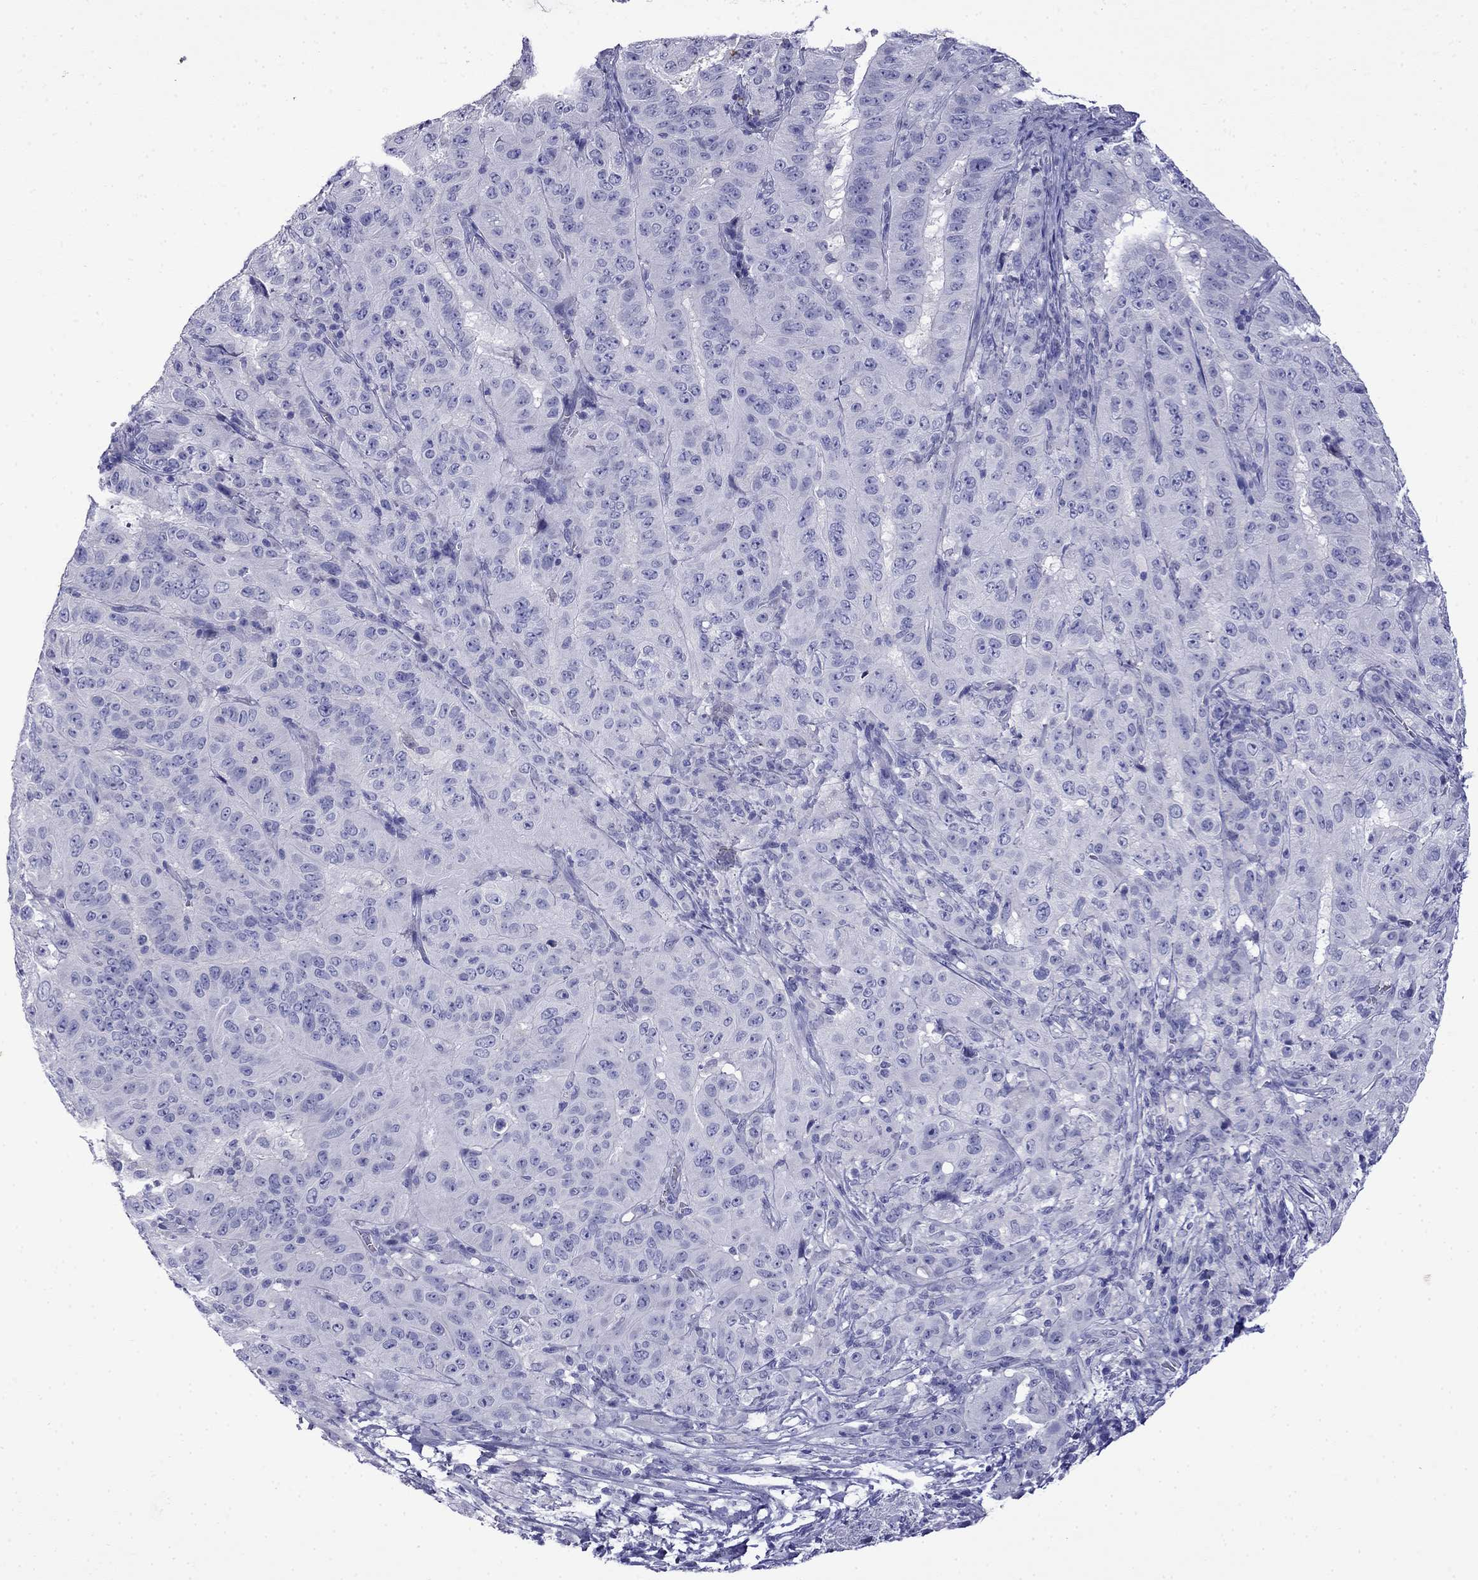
{"staining": {"intensity": "negative", "quantity": "none", "location": "none"}, "tissue": "pancreatic cancer", "cell_type": "Tumor cells", "image_type": "cancer", "snomed": [{"axis": "morphology", "description": "Adenocarcinoma, NOS"}, {"axis": "topography", "description": "Pancreas"}], "caption": "Tumor cells are negative for brown protein staining in adenocarcinoma (pancreatic).", "gene": "MYO15A", "patient": {"sex": "male", "age": 63}}